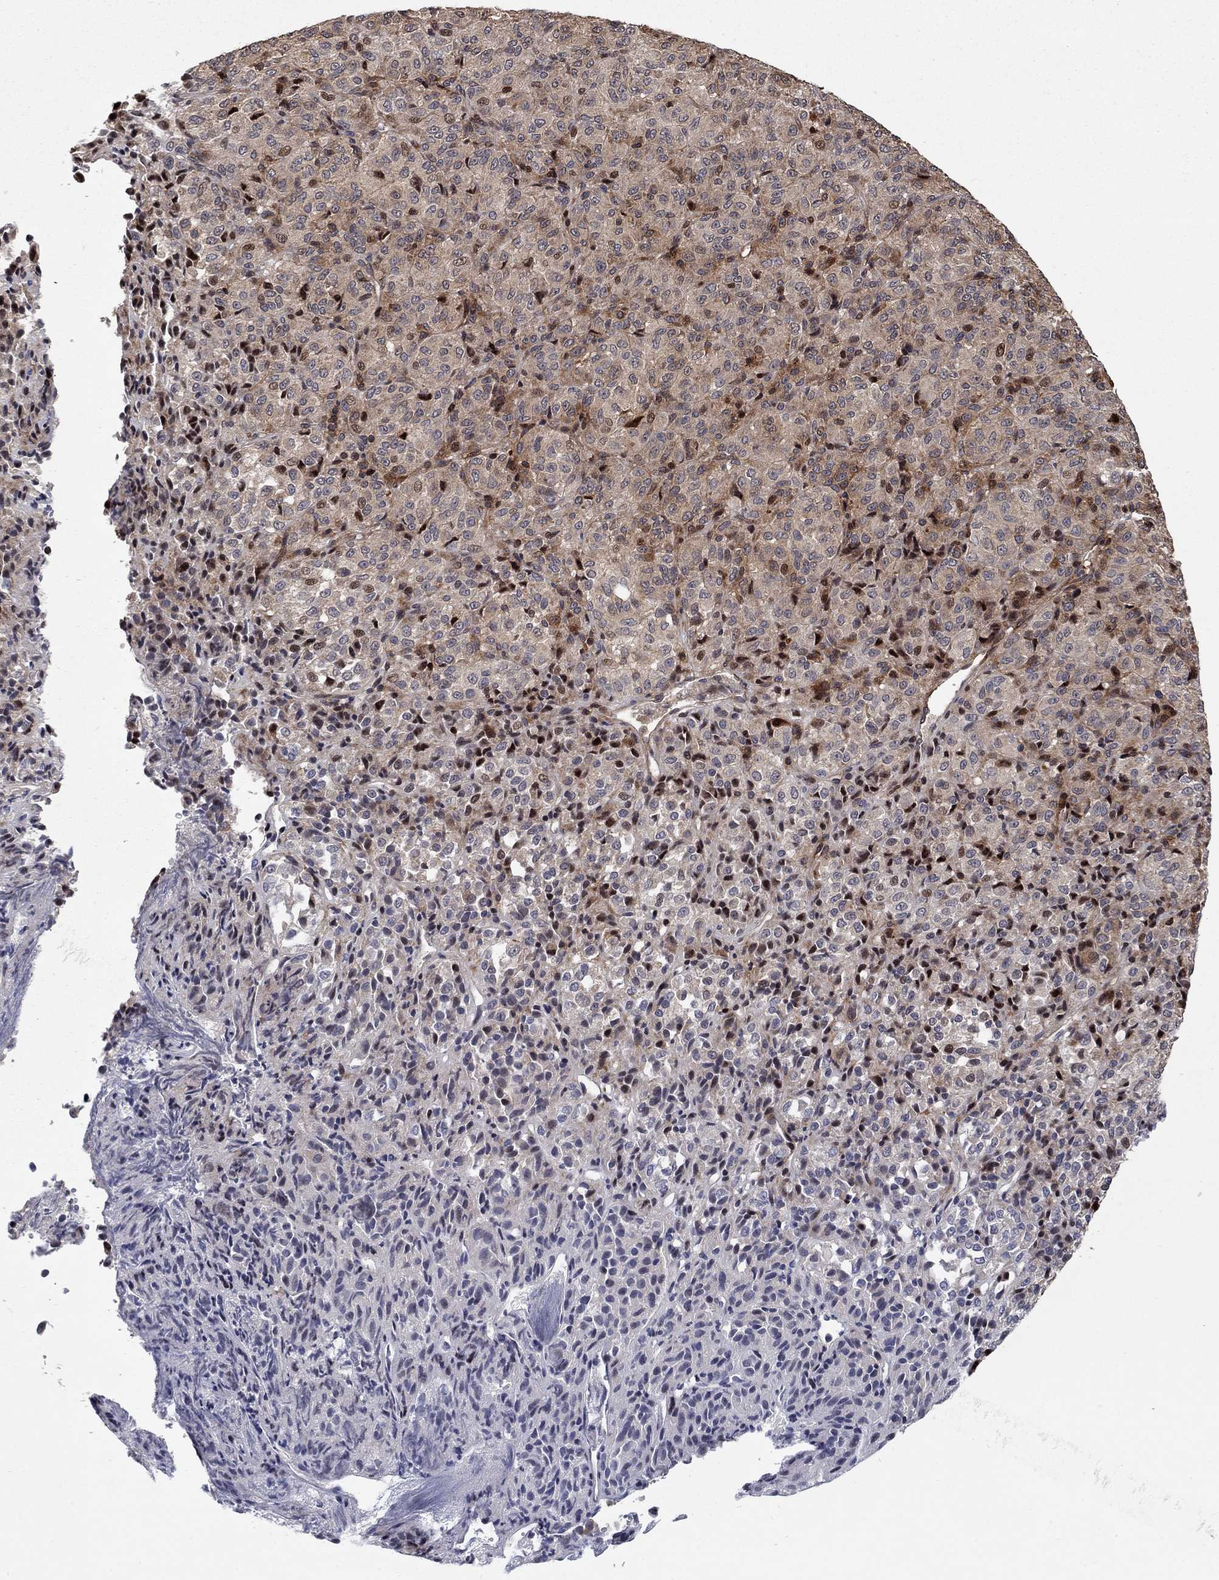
{"staining": {"intensity": "strong", "quantity": "25%-75%", "location": "cytoplasmic/membranous,nuclear"}, "tissue": "melanoma", "cell_type": "Tumor cells", "image_type": "cancer", "snomed": [{"axis": "morphology", "description": "Malignant melanoma, Metastatic site"}, {"axis": "topography", "description": "Brain"}], "caption": "Approximately 25%-75% of tumor cells in human malignant melanoma (metastatic site) exhibit strong cytoplasmic/membranous and nuclear protein positivity as visualized by brown immunohistochemical staining.", "gene": "LPCAT4", "patient": {"sex": "female", "age": 56}}